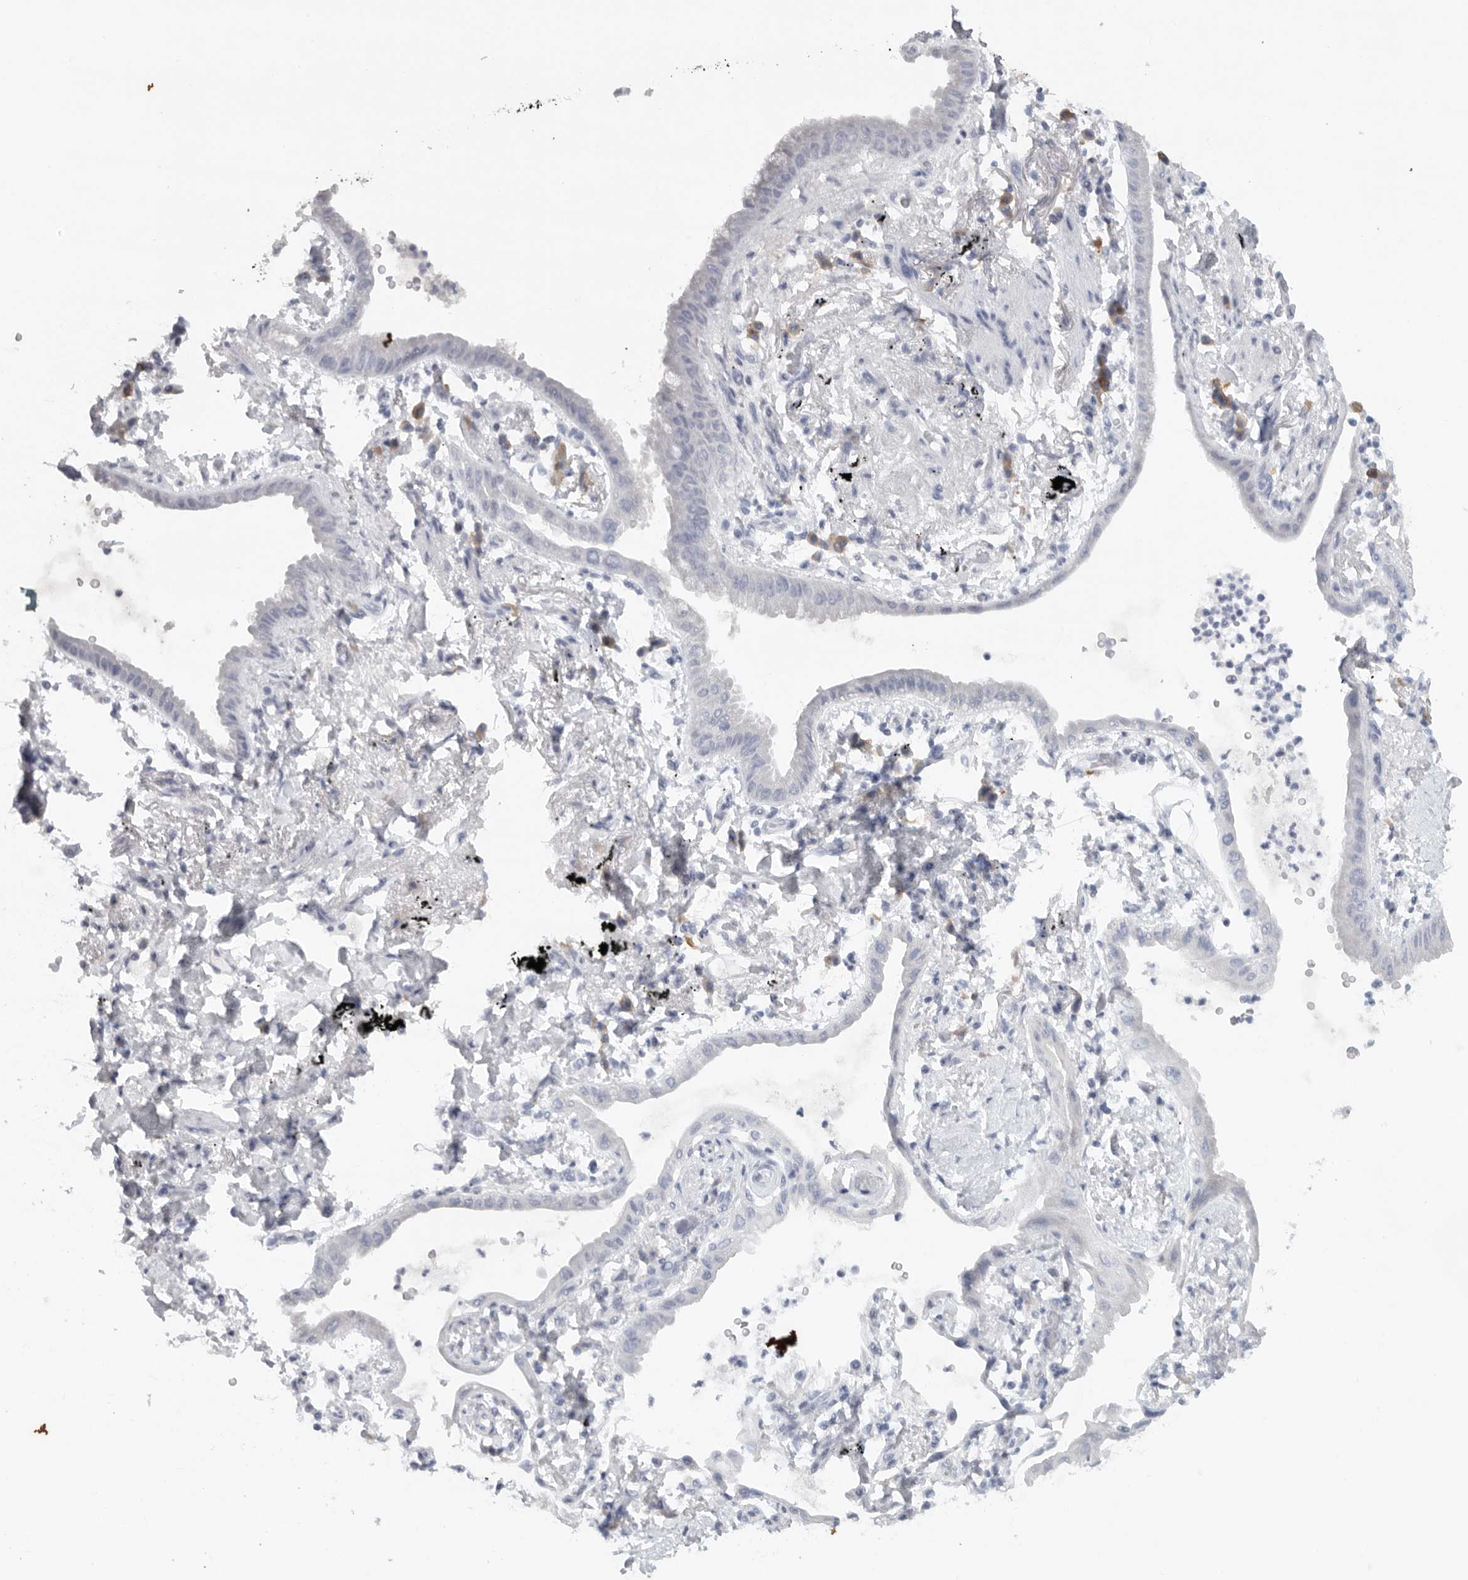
{"staining": {"intensity": "negative", "quantity": "none", "location": "none"}, "tissue": "lung cancer", "cell_type": "Tumor cells", "image_type": "cancer", "snomed": [{"axis": "morphology", "description": "Adenocarcinoma, NOS"}, {"axis": "topography", "description": "Lung"}], "caption": "Immunohistochemical staining of human adenocarcinoma (lung) reveals no significant expression in tumor cells.", "gene": "TMEM69", "patient": {"sex": "female", "age": 70}}